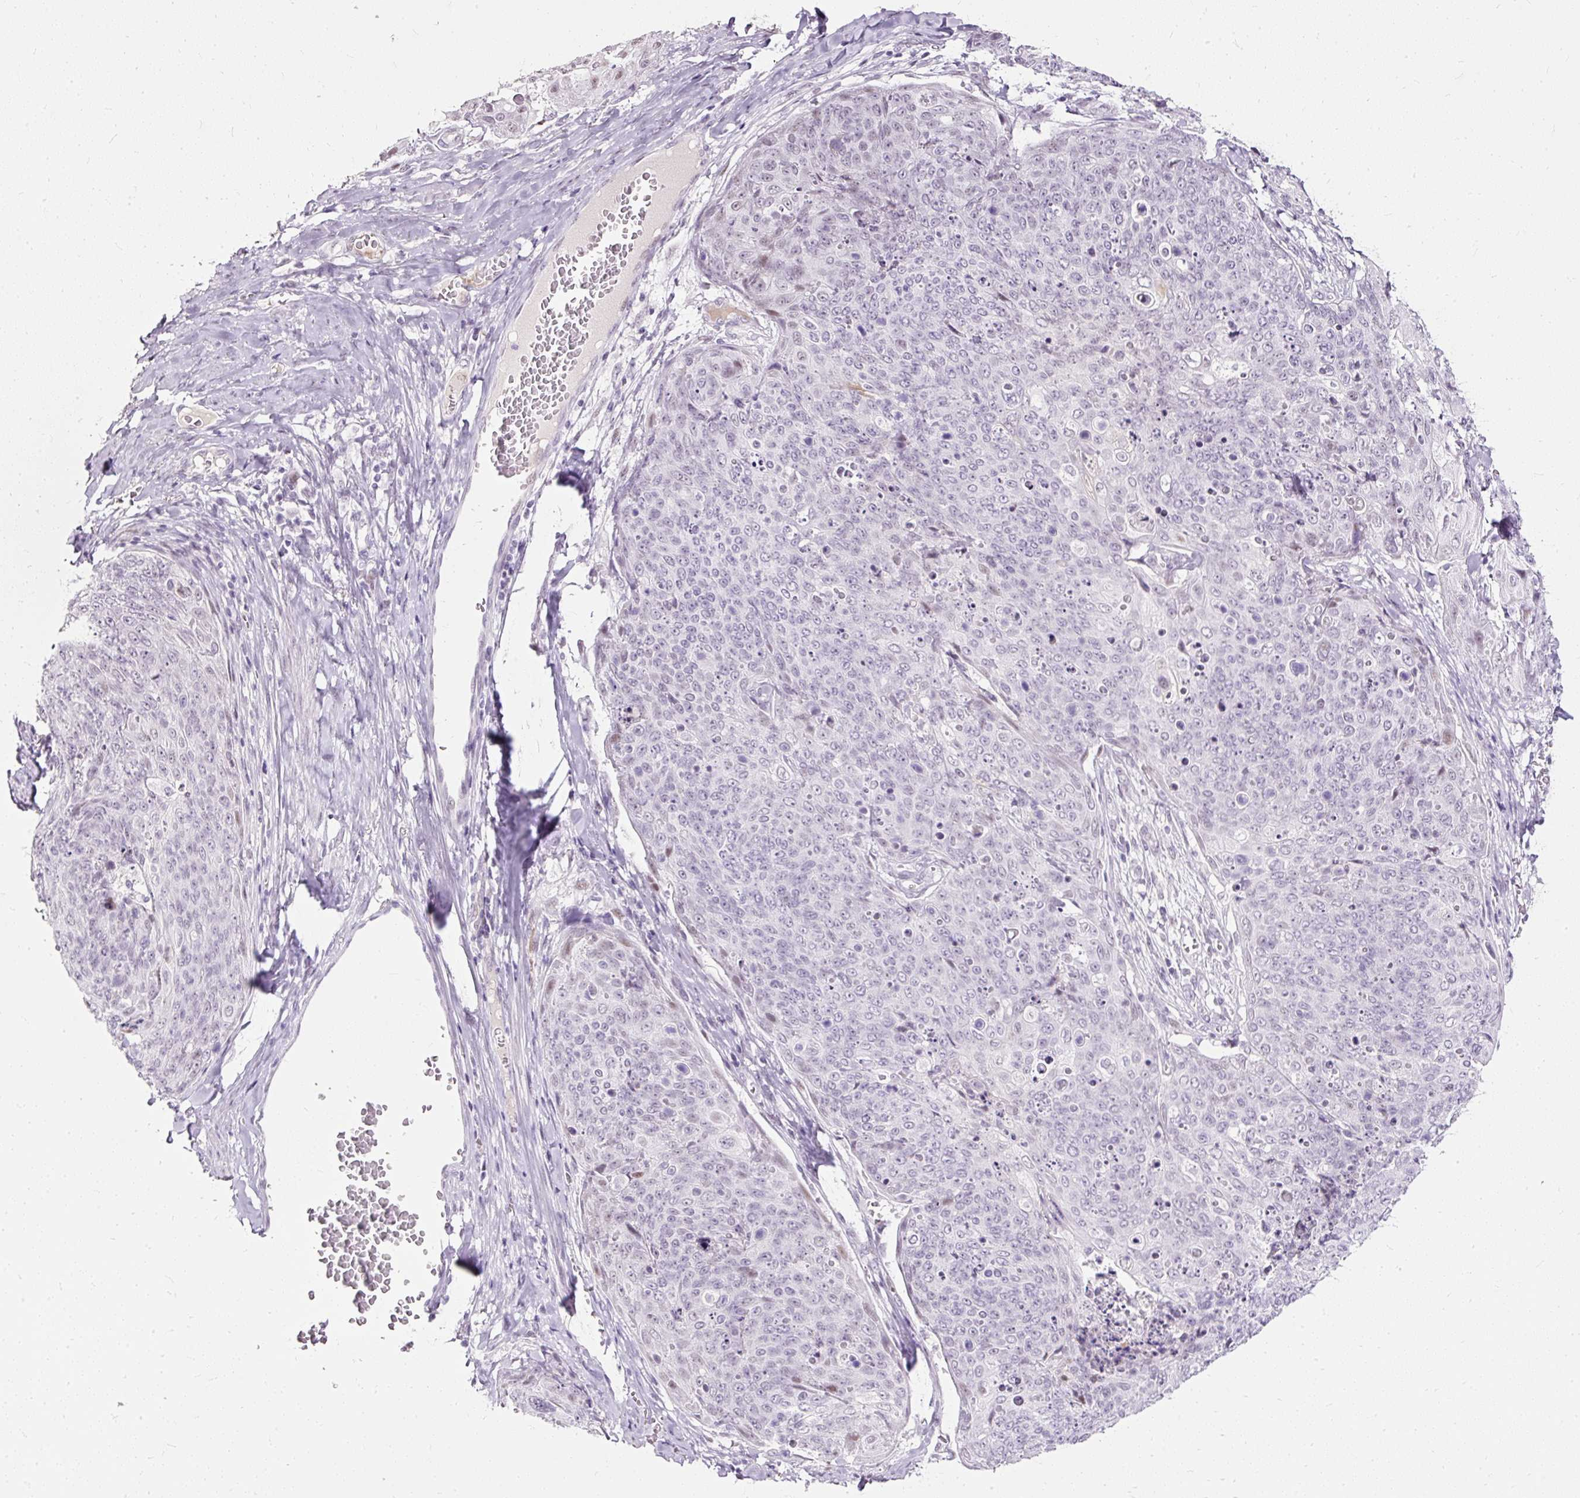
{"staining": {"intensity": "negative", "quantity": "none", "location": "none"}, "tissue": "skin cancer", "cell_type": "Tumor cells", "image_type": "cancer", "snomed": [{"axis": "morphology", "description": "Squamous cell carcinoma, NOS"}, {"axis": "topography", "description": "Skin"}, {"axis": "topography", "description": "Vulva"}], "caption": "Tumor cells are negative for brown protein staining in skin cancer.", "gene": "PDE6B", "patient": {"sex": "female", "age": 85}}